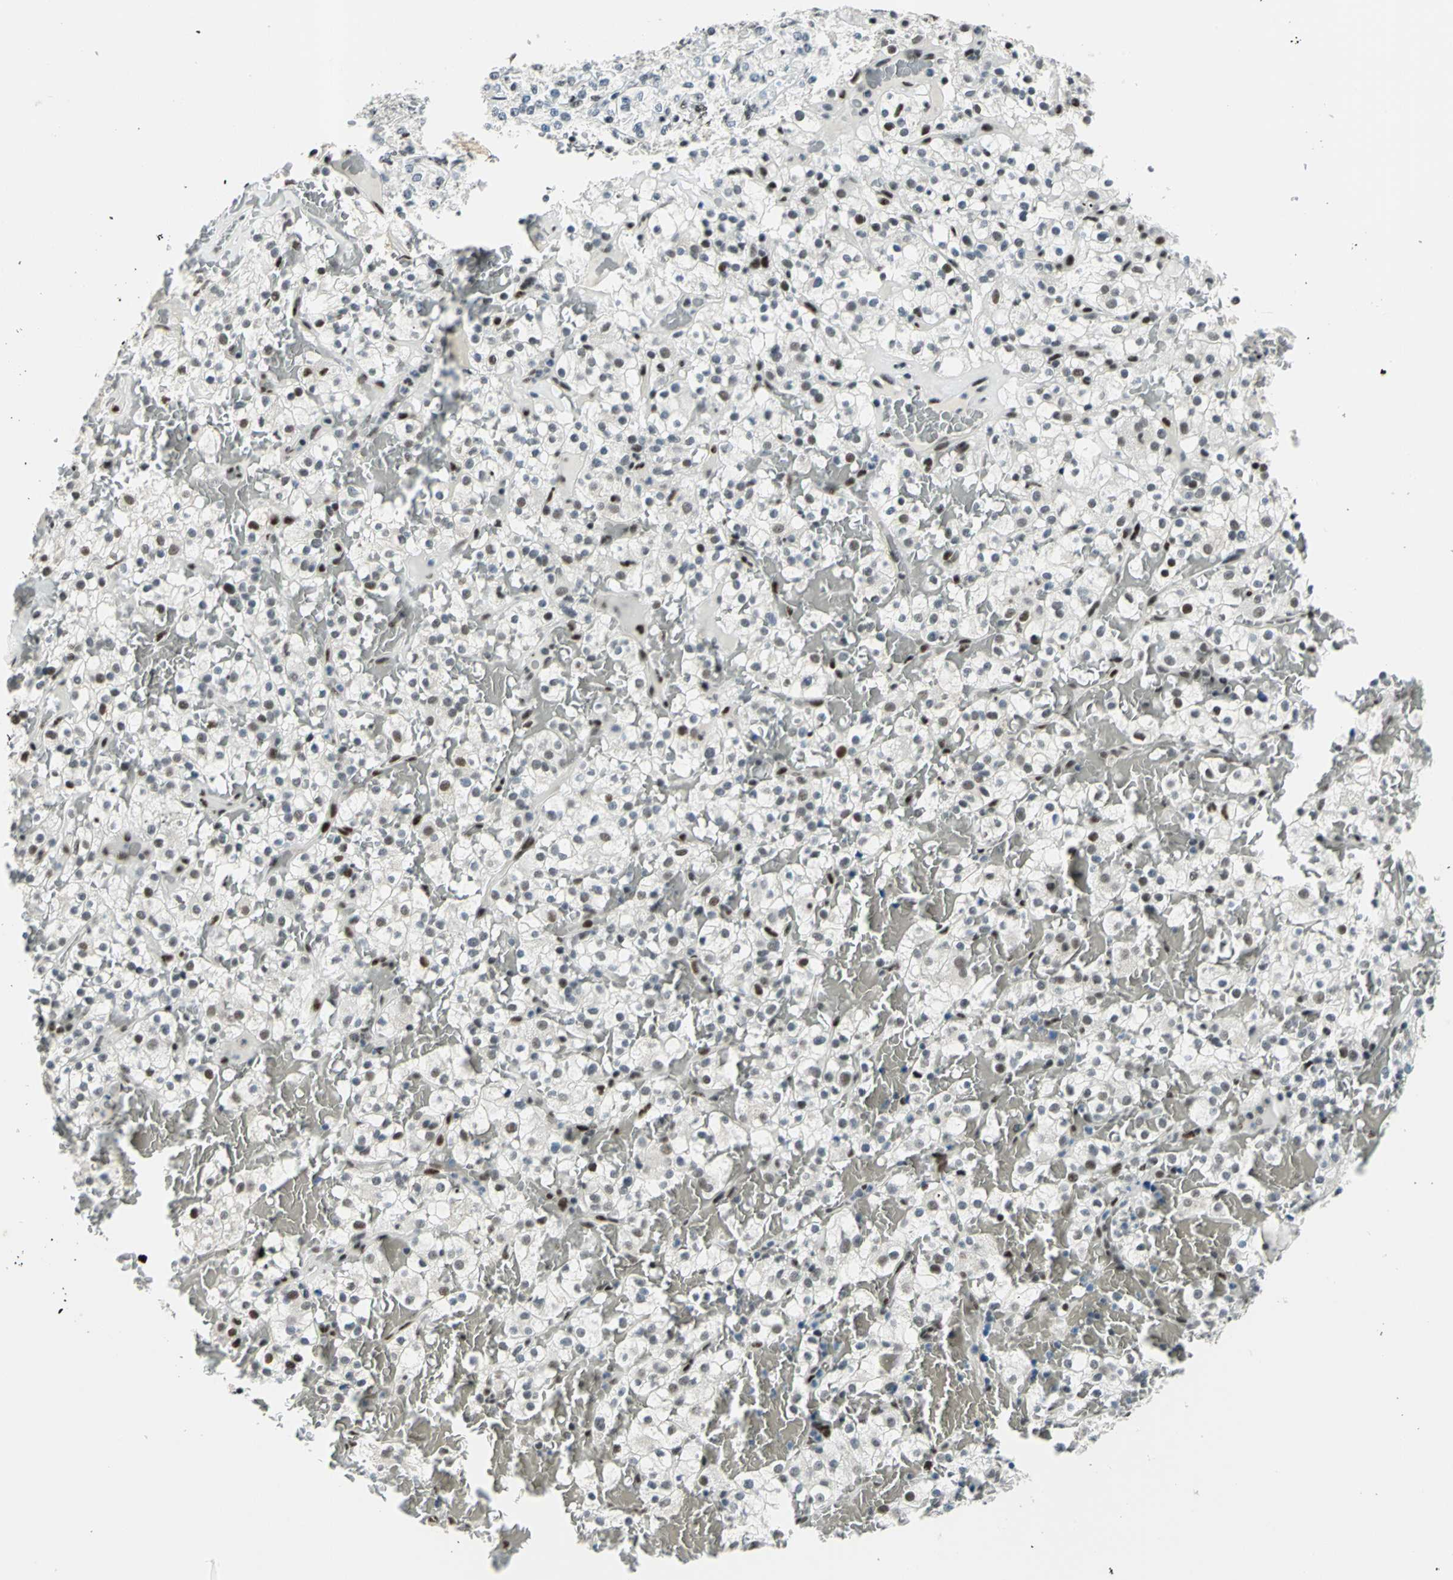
{"staining": {"intensity": "strong", "quantity": ">75%", "location": "nuclear"}, "tissue": "renal cancer", "cell_type": "Tumor cells", "image_type": "cancer", "snomed": [{"axis": "morphology", "description": "Normal tissue, NOS"}, {"axis": "morphology", "description": "Adenocarcinoma, NOS"}, {"axis": "topography", "description": "Kidney"}], "caption": "Adenocarcinoma (renal) stained with a brown dye demonstrates strong nuclear positive expression in about >75% of tumor cells.", "gene": "KAT6B", "patient": {"sex": "female", "age": 72}}